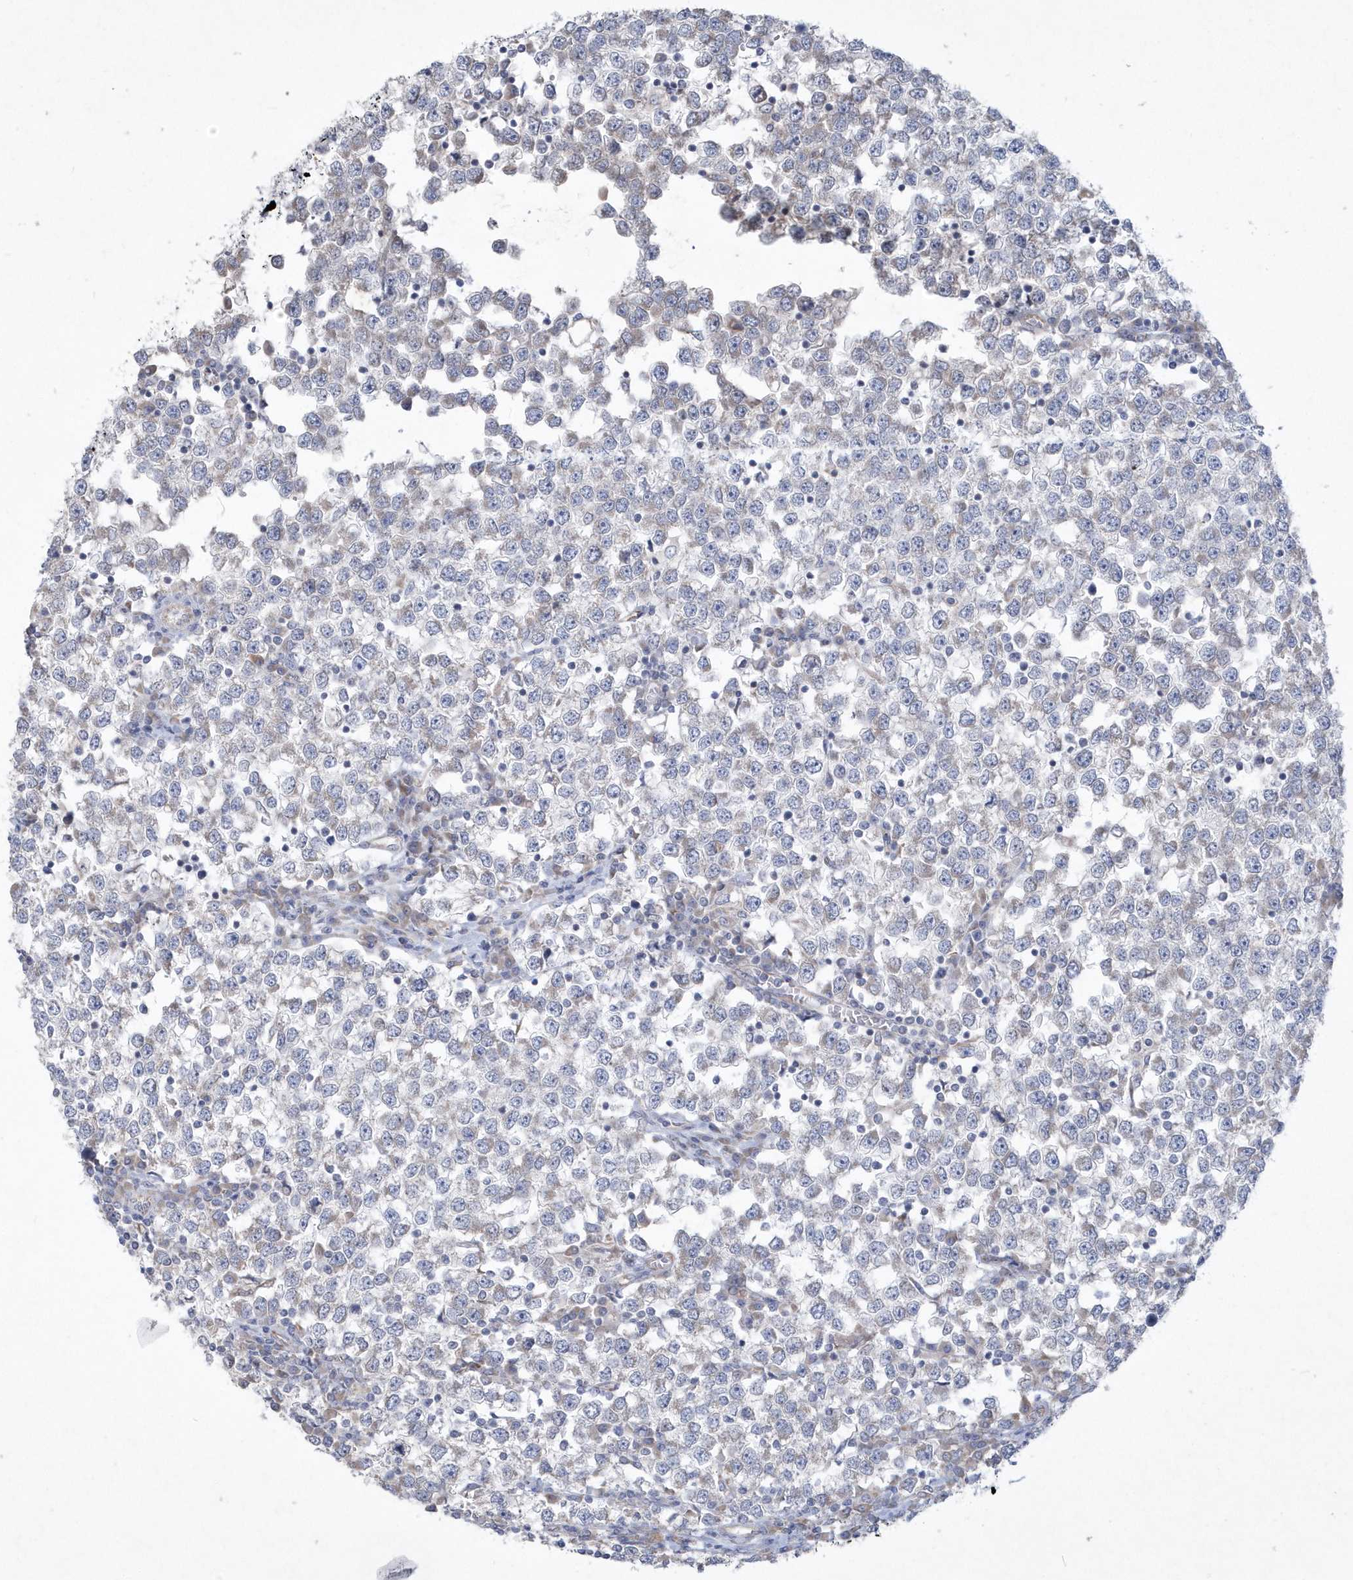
{"staining": {"intensity": "negative", "quantity": "none", "location": "none"}, "tissue": "testis cancer", "cell_type": "Tumor cells", "image_type": "cancer", "snomed": [{"axis": "morphology", "description": "Seminoma, NOS"}, {"axis": "topography", "description": "Testis"}], "caption": "Immunohistochemistry (IHC) histopathology image of neoplastic tissue: human testis cancer (seminoma) stained with DAB demonstrates no significant protein expression in tumor cells.", "gene": "DGAT1", "patient": {"sex": "male", "age": 65}}